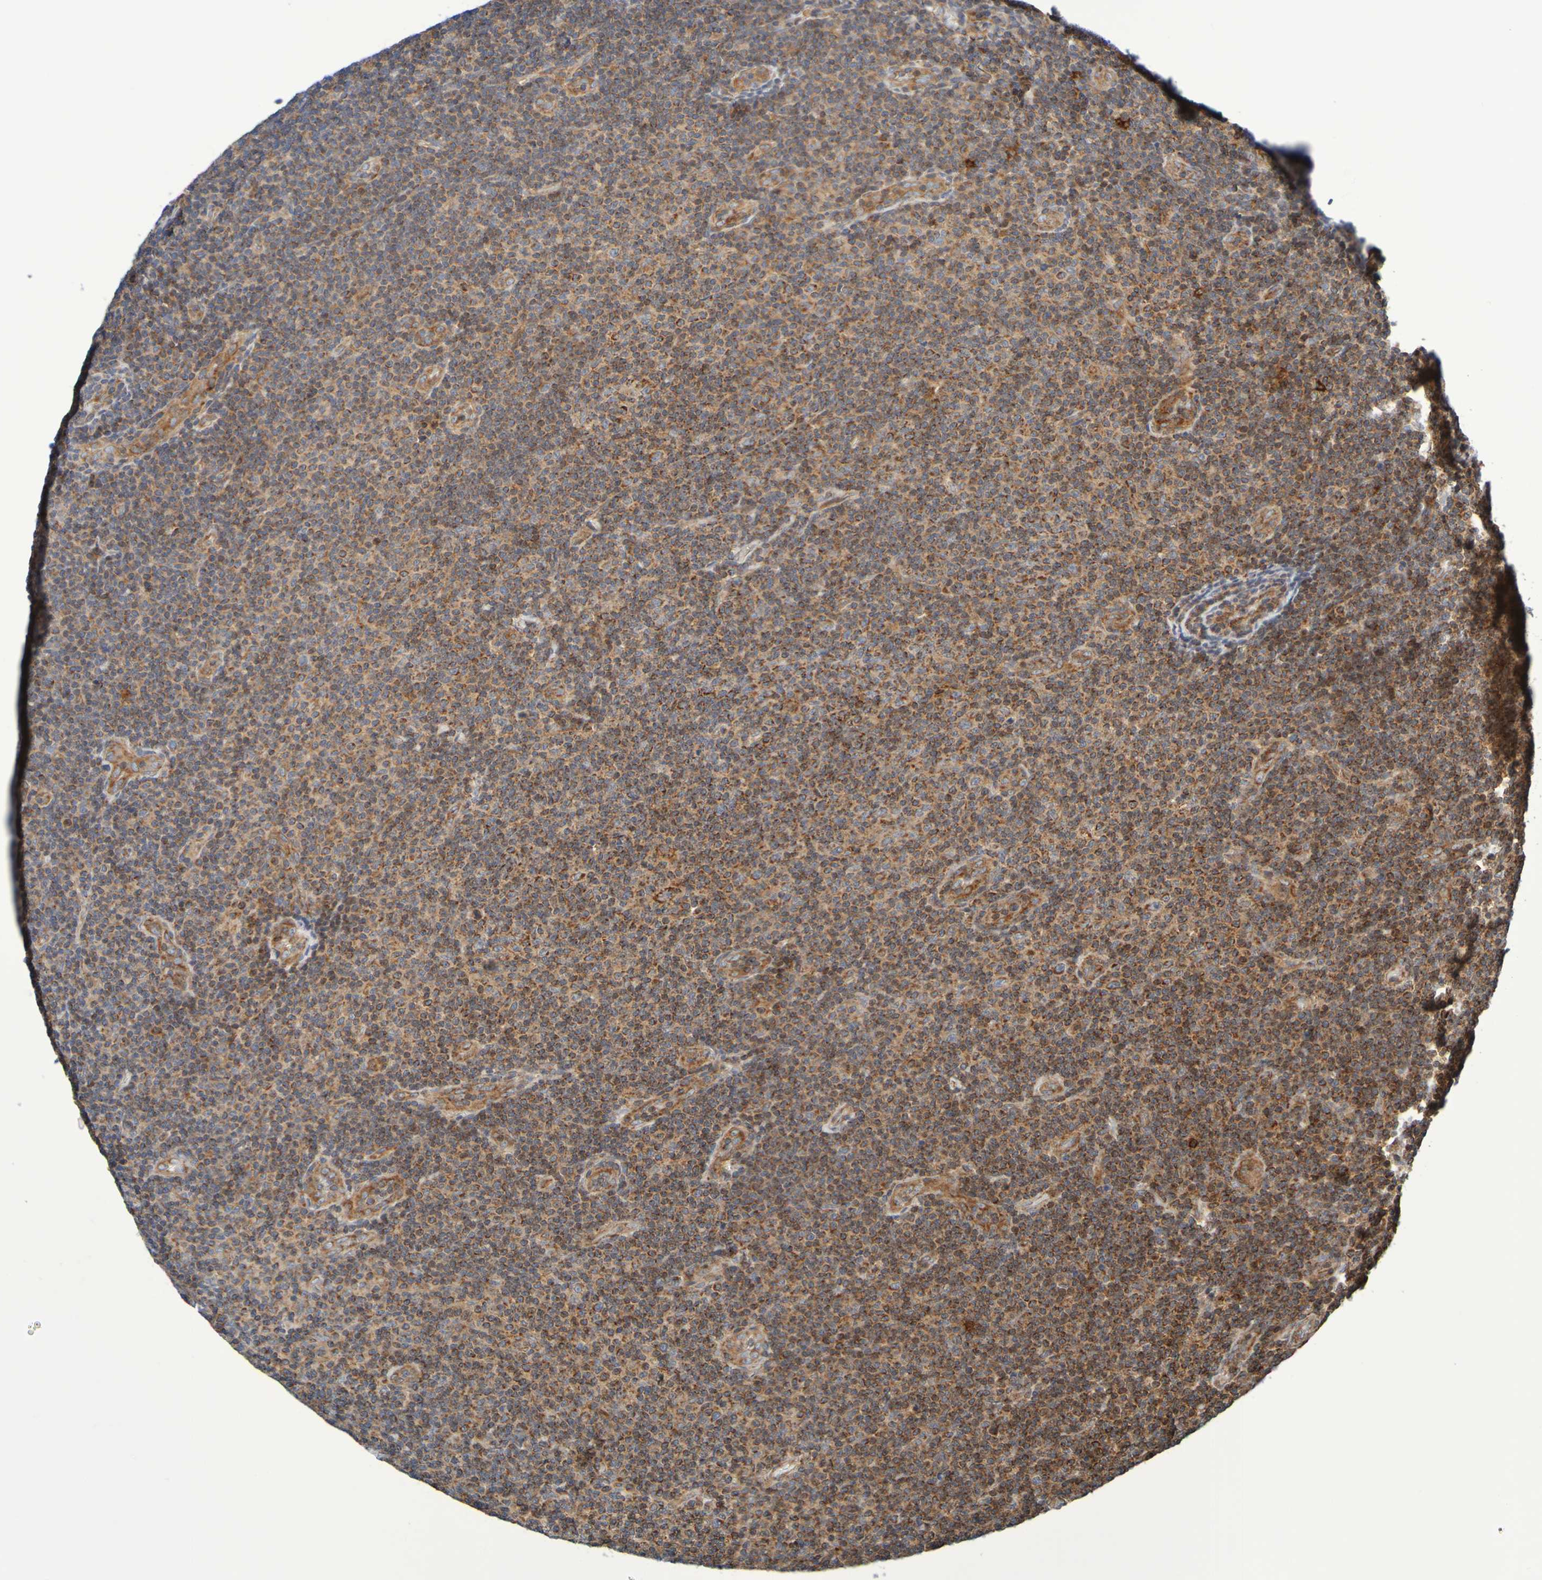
{"staining": {"intensity": "strong", "quantity": "25%-75%", "location": "cytoplasmic/membranous"}, "tissue": "lymphoma", "cell_type": "Tumor cells", "image_type": "cancer", "snomed": [{"axis": "morphology", "description": "Malignant lymphoma, non-Hodgkin's type, Low grade"}, {"axis": "topography", "description": "Lymph node"}], "caption": "IHC image of lymphoma stained for a protein (brown), which displays high levels of strong cytoplasmic/membranous staining in approximately 25%-75% of tumor cells.", "gene": "CCDC51", "patient": {"sex": "male", "age": 83}}